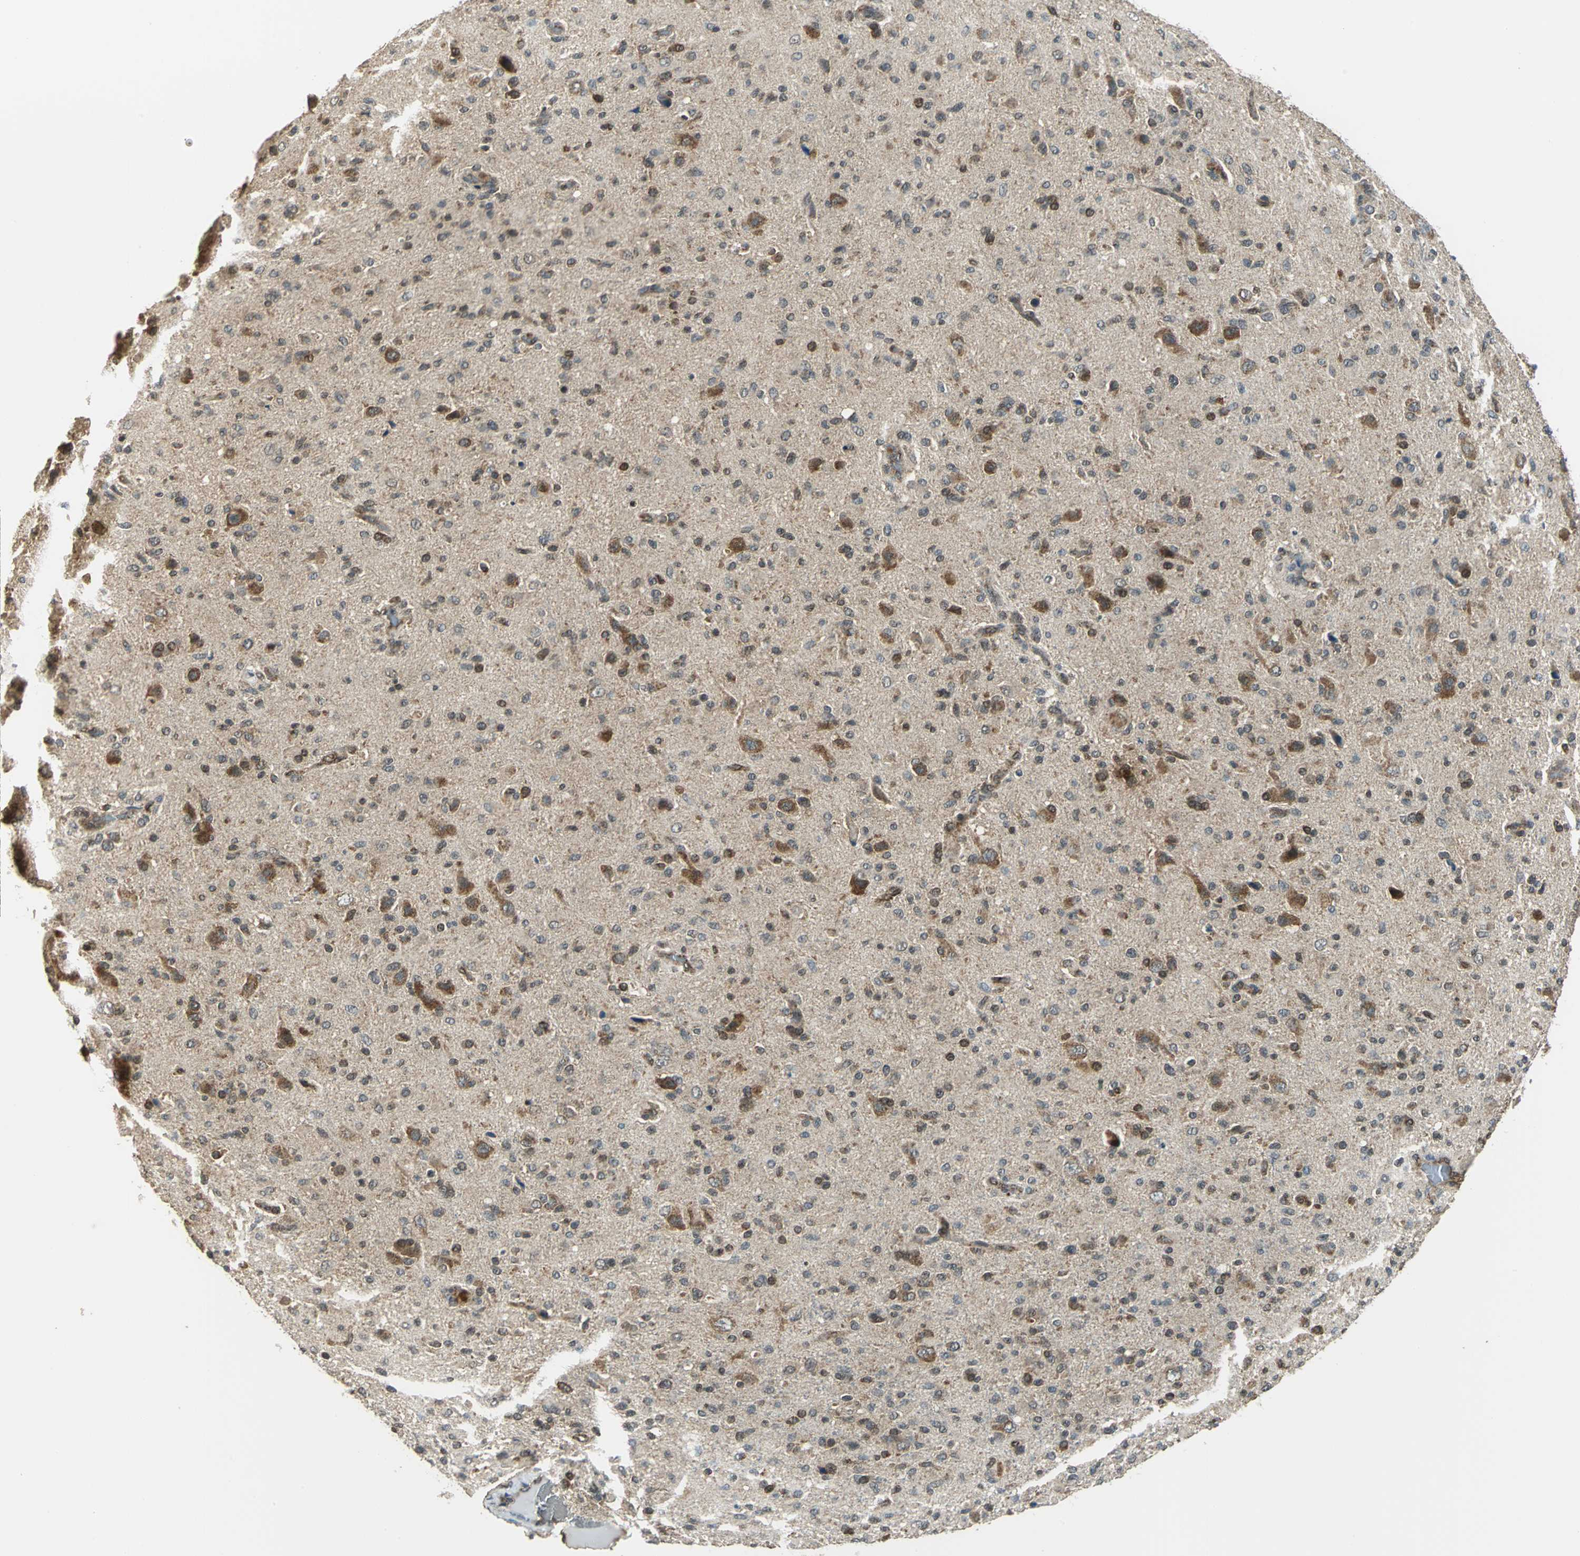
{"staining": {"intensity": "moderate", "quantity": ">75%", "location": "cytoplasmic/membranous"}, "tissue": "glioma", "cell_type": "Tumor cells", "image_type": "cancer", "snomed": [{"axis": "morphology", "description": "Glioma, malignant, High grade"}, {"axis": "topography", "description": "Brain"}], "caption": "Moderate cytoplasmic/membranous expression for a protein is present in about >75% of tumor cells of malignant glioma (high-grade) using IHC.", "gene": "NUDT2", "patient": {"sex": "male", "age": 71}}